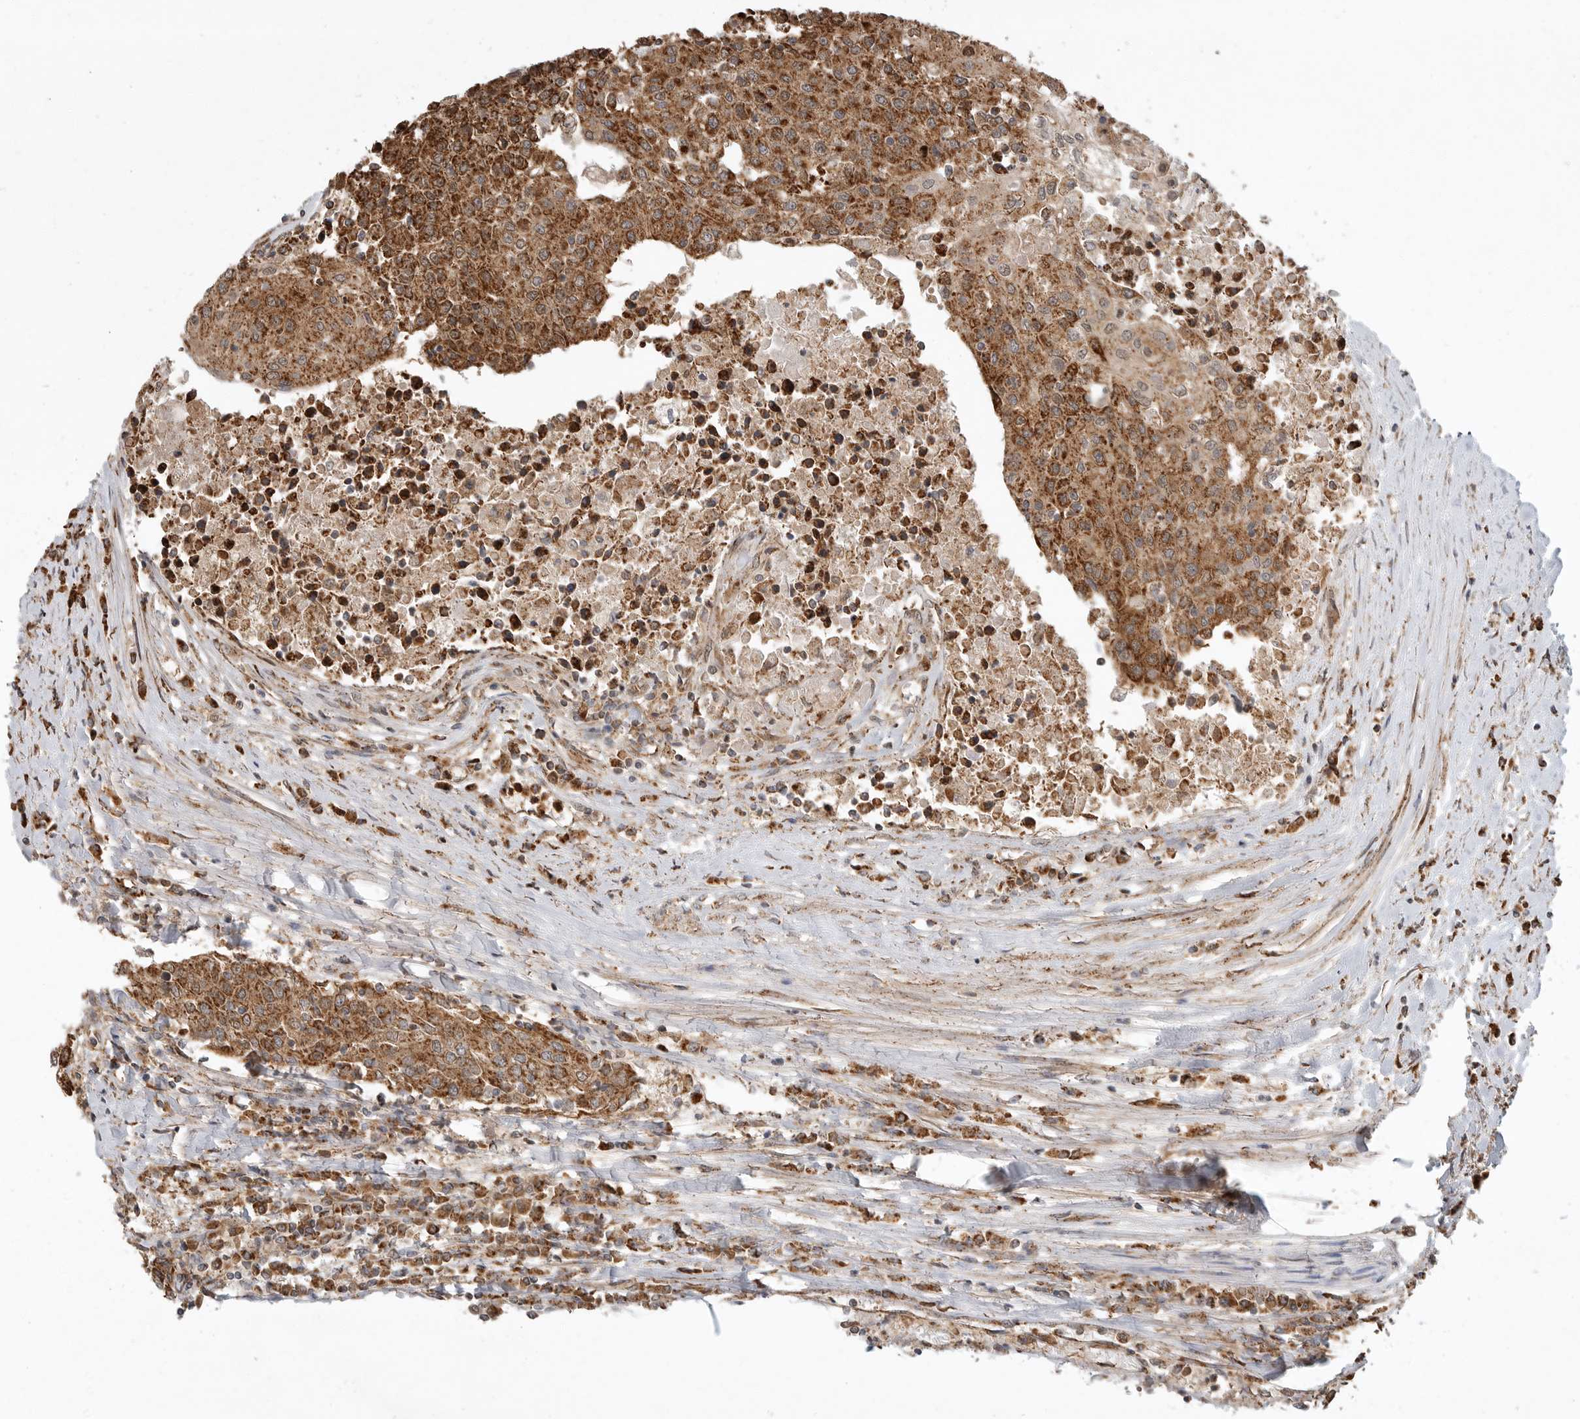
{"staining": {"intensity": "strong", "quantity": ">75%", "location": "cytoplasmic/membranous"}, "tissue": "urothelial cancer", "cell_type": "Tumor cells", "image_type": "cancer", "snomed": [{"axis": "morphology", "description": "Urothelial carcinoma, High grade"}, {"axis": "topography", "description": "Urinary bladder"}], "caption": "A photomicrograph of human high-grade urothelial carcinoma stained for a protein reveals strong cytoplasmic/membranous brown staining in tumor cells. The protein of interest is shown in brown color, while the nuclei are stained blue.", "gene": "GCNT2", "patient": {"sex": "female", "age": 85}}